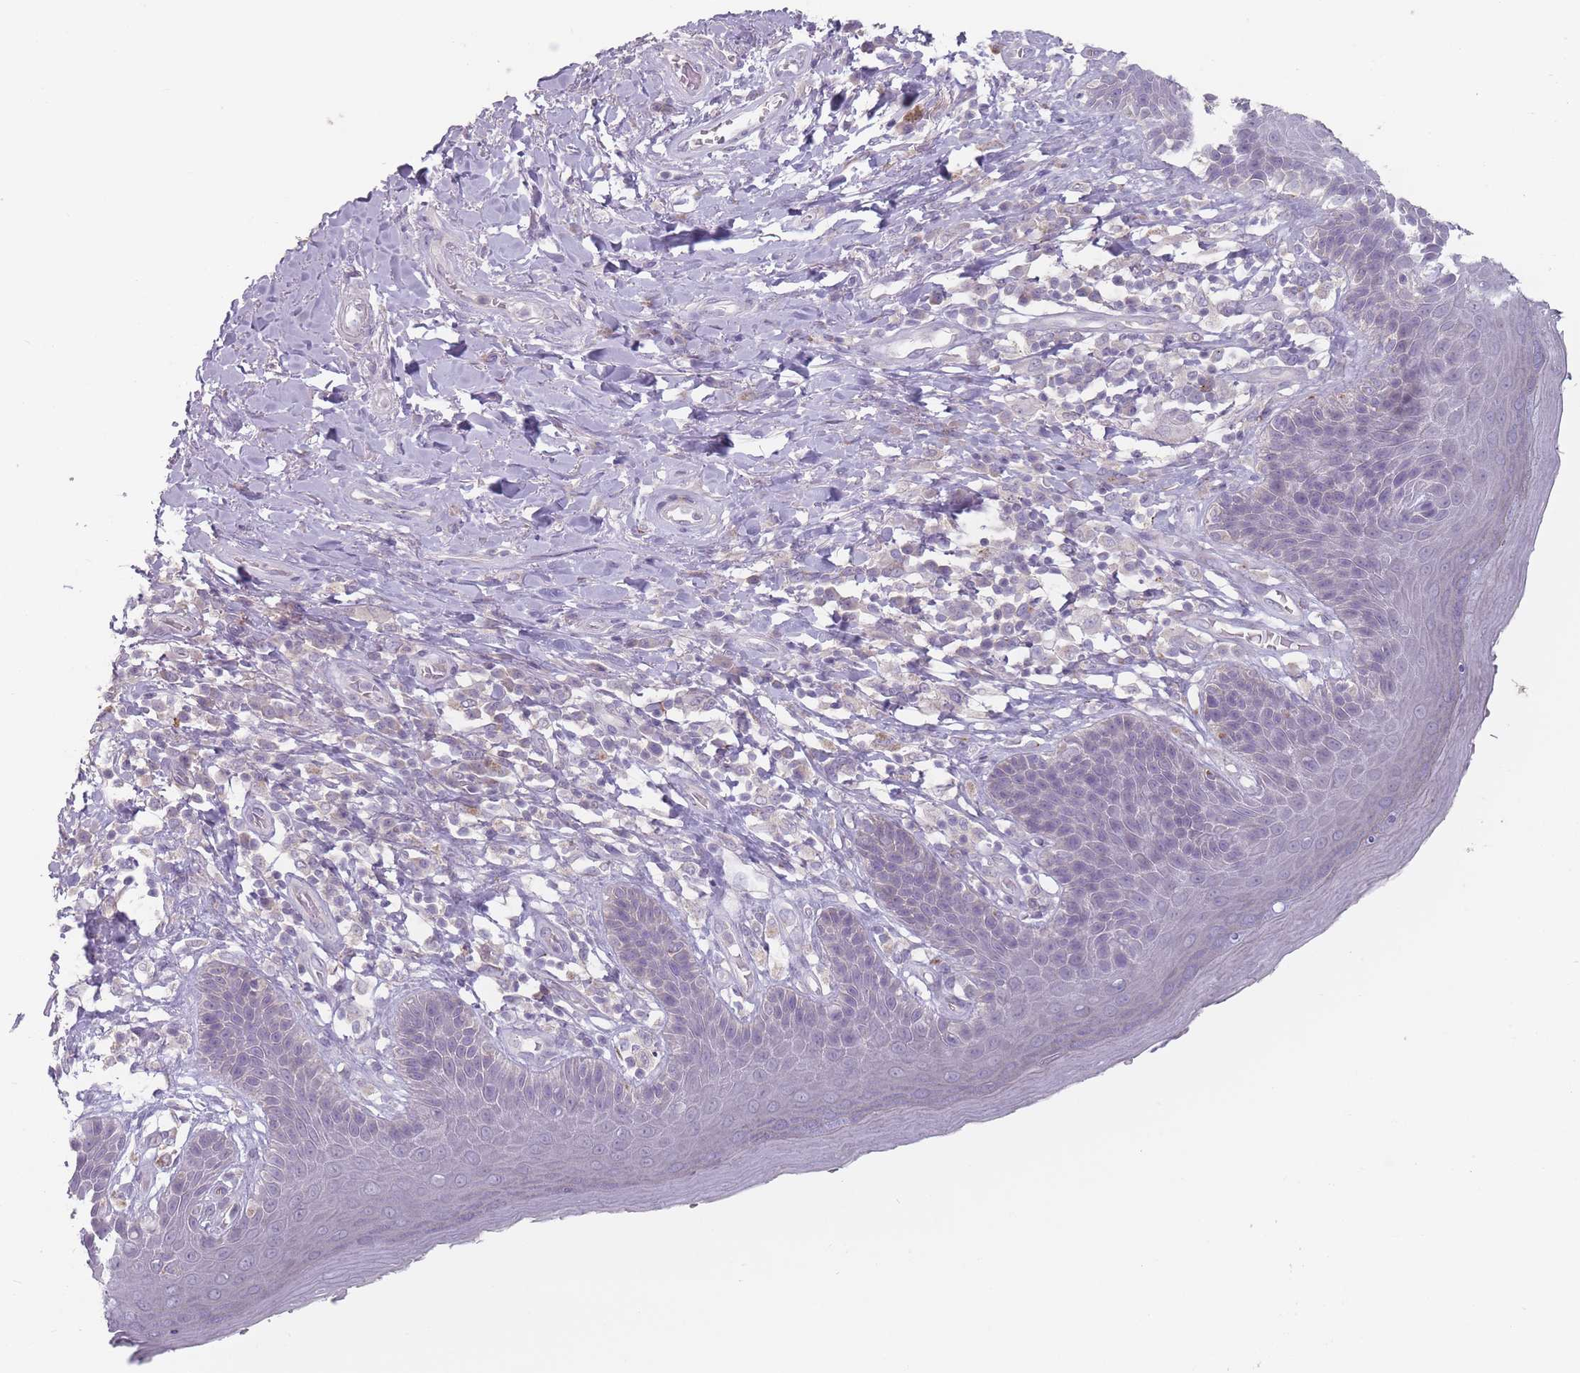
{"staining": {"intensity": "negative", "quantity": "none", "location": "none"}, "tissue": "skin", "cell_type": "Epidermal cells", "image_type": "normal", "snomed": [{"axis": "morphology", "description": "Normal tissue, NOS"}, {"axis": "topography", "description": "Anal"}], "caption": "Immunohistochemistry micrograph of unremarkable skin: skin stained with DAB (3,3'-diaminobenzidine) shows no significant protein staining in epidermal cells. Nuclei are stained in blue.", "gene": "AKAIN1", "patient": {"sex": "female", "age": 89}}